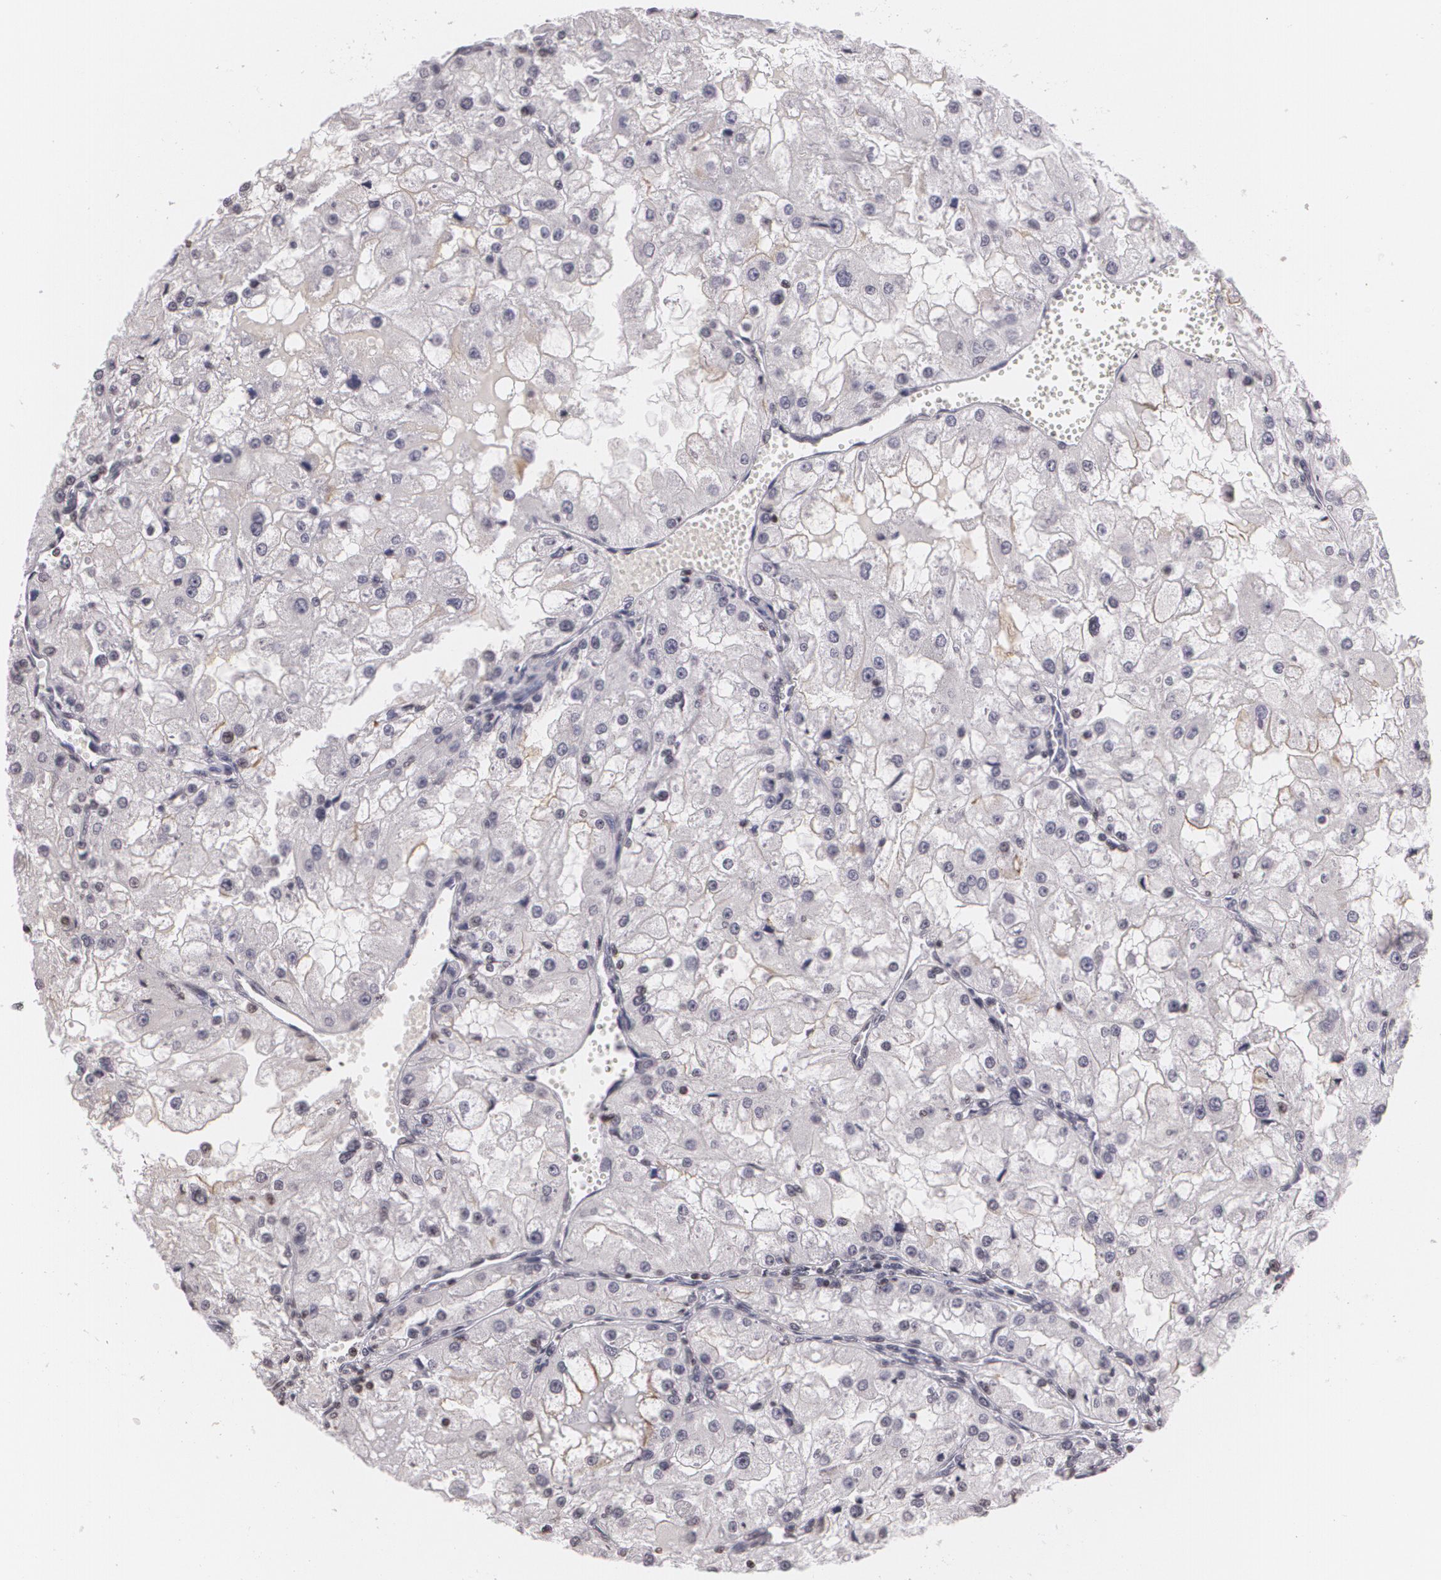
{"staining": {"intensity": "negative", "quantity": "none", "location": "none"}, "tissue": "renal cancer", "cell_type": "Tumor cells", "image_type": "cancer", "snomed": [{"axis": "morphology", "description": "Adenocarcinoma, NOS"}, {"axis": "topography", "description": "Kidney"}], "caption": "This is a photomicrograph of immunohistochemistry staining of adenocarcinoma (renal), which shows no staining in tumor cells.", "gene": "MUC1", "patient": {"sex": "female", "age": 74}}